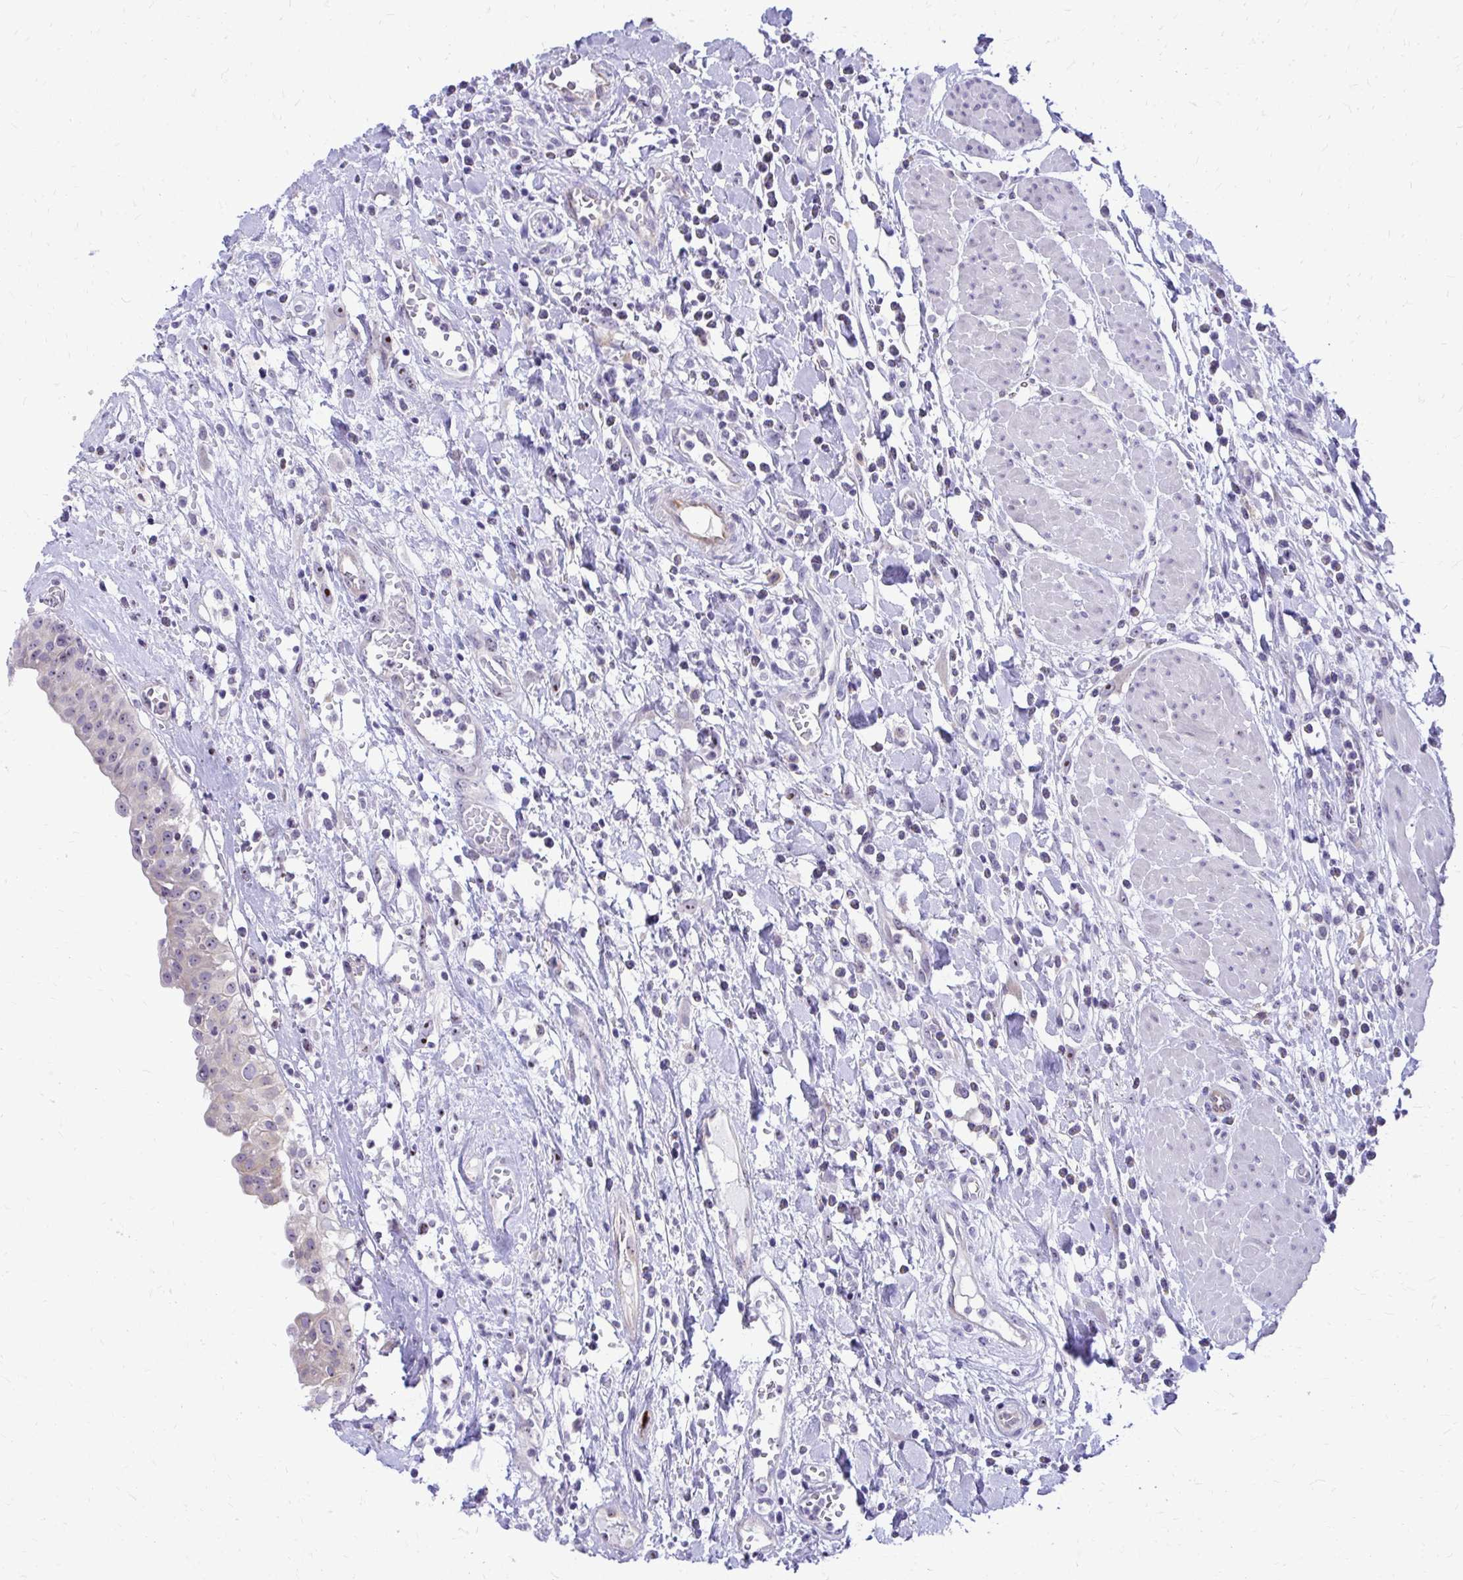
{"staining": {"intensity": "moderate", "quantity": "<25%", "location": "cytoplasmic/membranous"}, "tissue": "urinary bladder", "cell_type": "Urothelial cells", "image_type": "normal", "snomed": [{"axis": "morphology", "description": "Normal tissue, NOS"}, {"axis": "topography", "description": "Urinary bladder"}], "caption": "Immunohistochemistry of benign human urinary bladder reveals low levels of moderate cytoplasmic/membranous positivity in approximately <25% of urothelial cells.", "gene": "NIFK", "patient": {"sex": "male", "age": 64}}